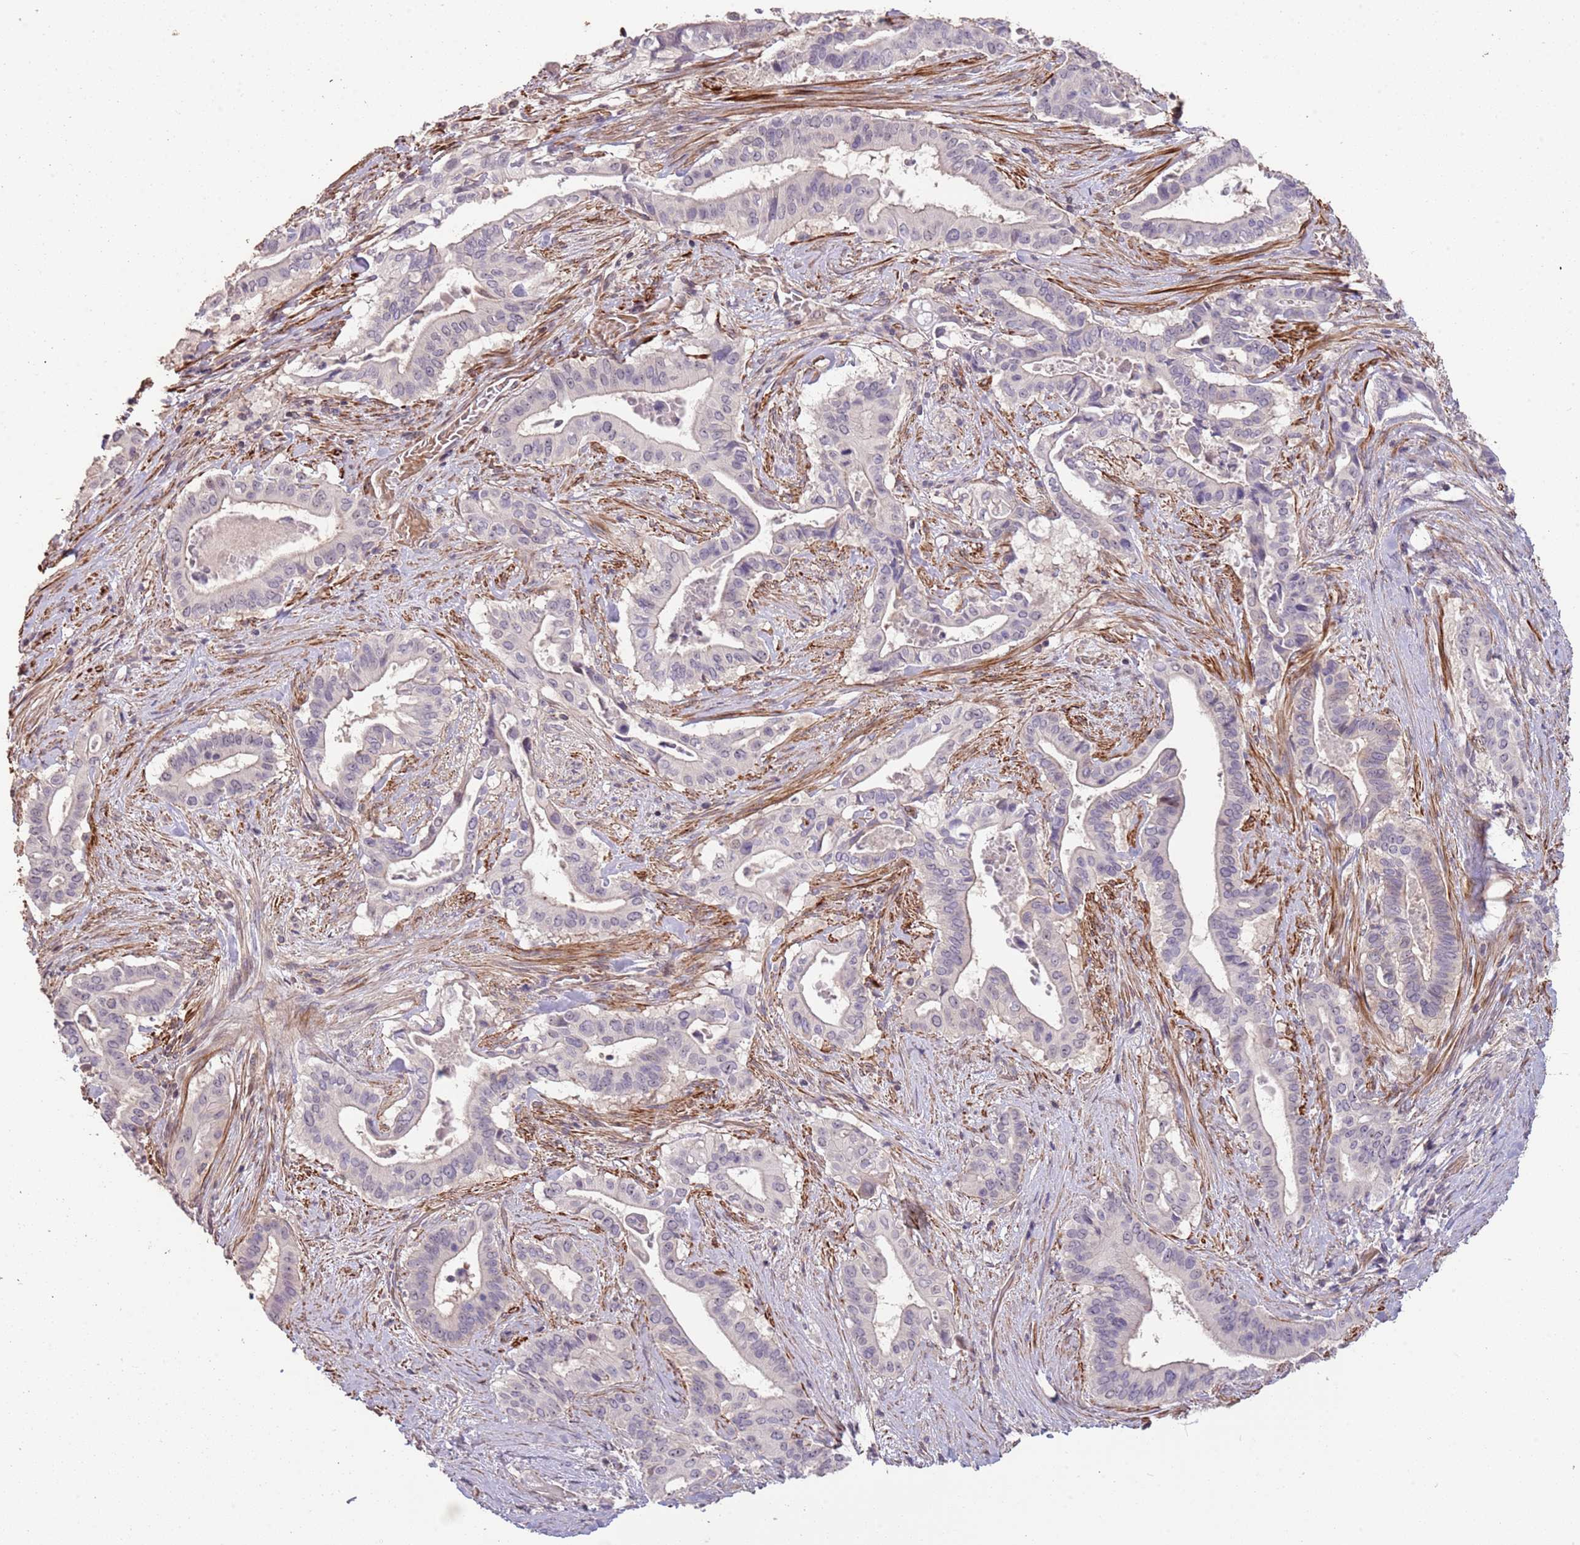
{"staining": {"intensity": "negative", "quantity": "none", "location": "none"}, "tissue": "pancreatic cancer", "cell_type": "Tumor cells", "image_type": "cancer", "snomed": [{"axis": "morphology", "description": "Adenocarcinoma, NOS"}, {"axis": "topography", "description": "Pancreas"}], "caption": "IHC of human pancreatic adenocarcinoma displays no staining in tumor cells. (Brightfield microscopy of DAB immunohistochemistry at high magnification).", "gene": "ADTRP", "patient": {"sex": "female", "age": 77}}